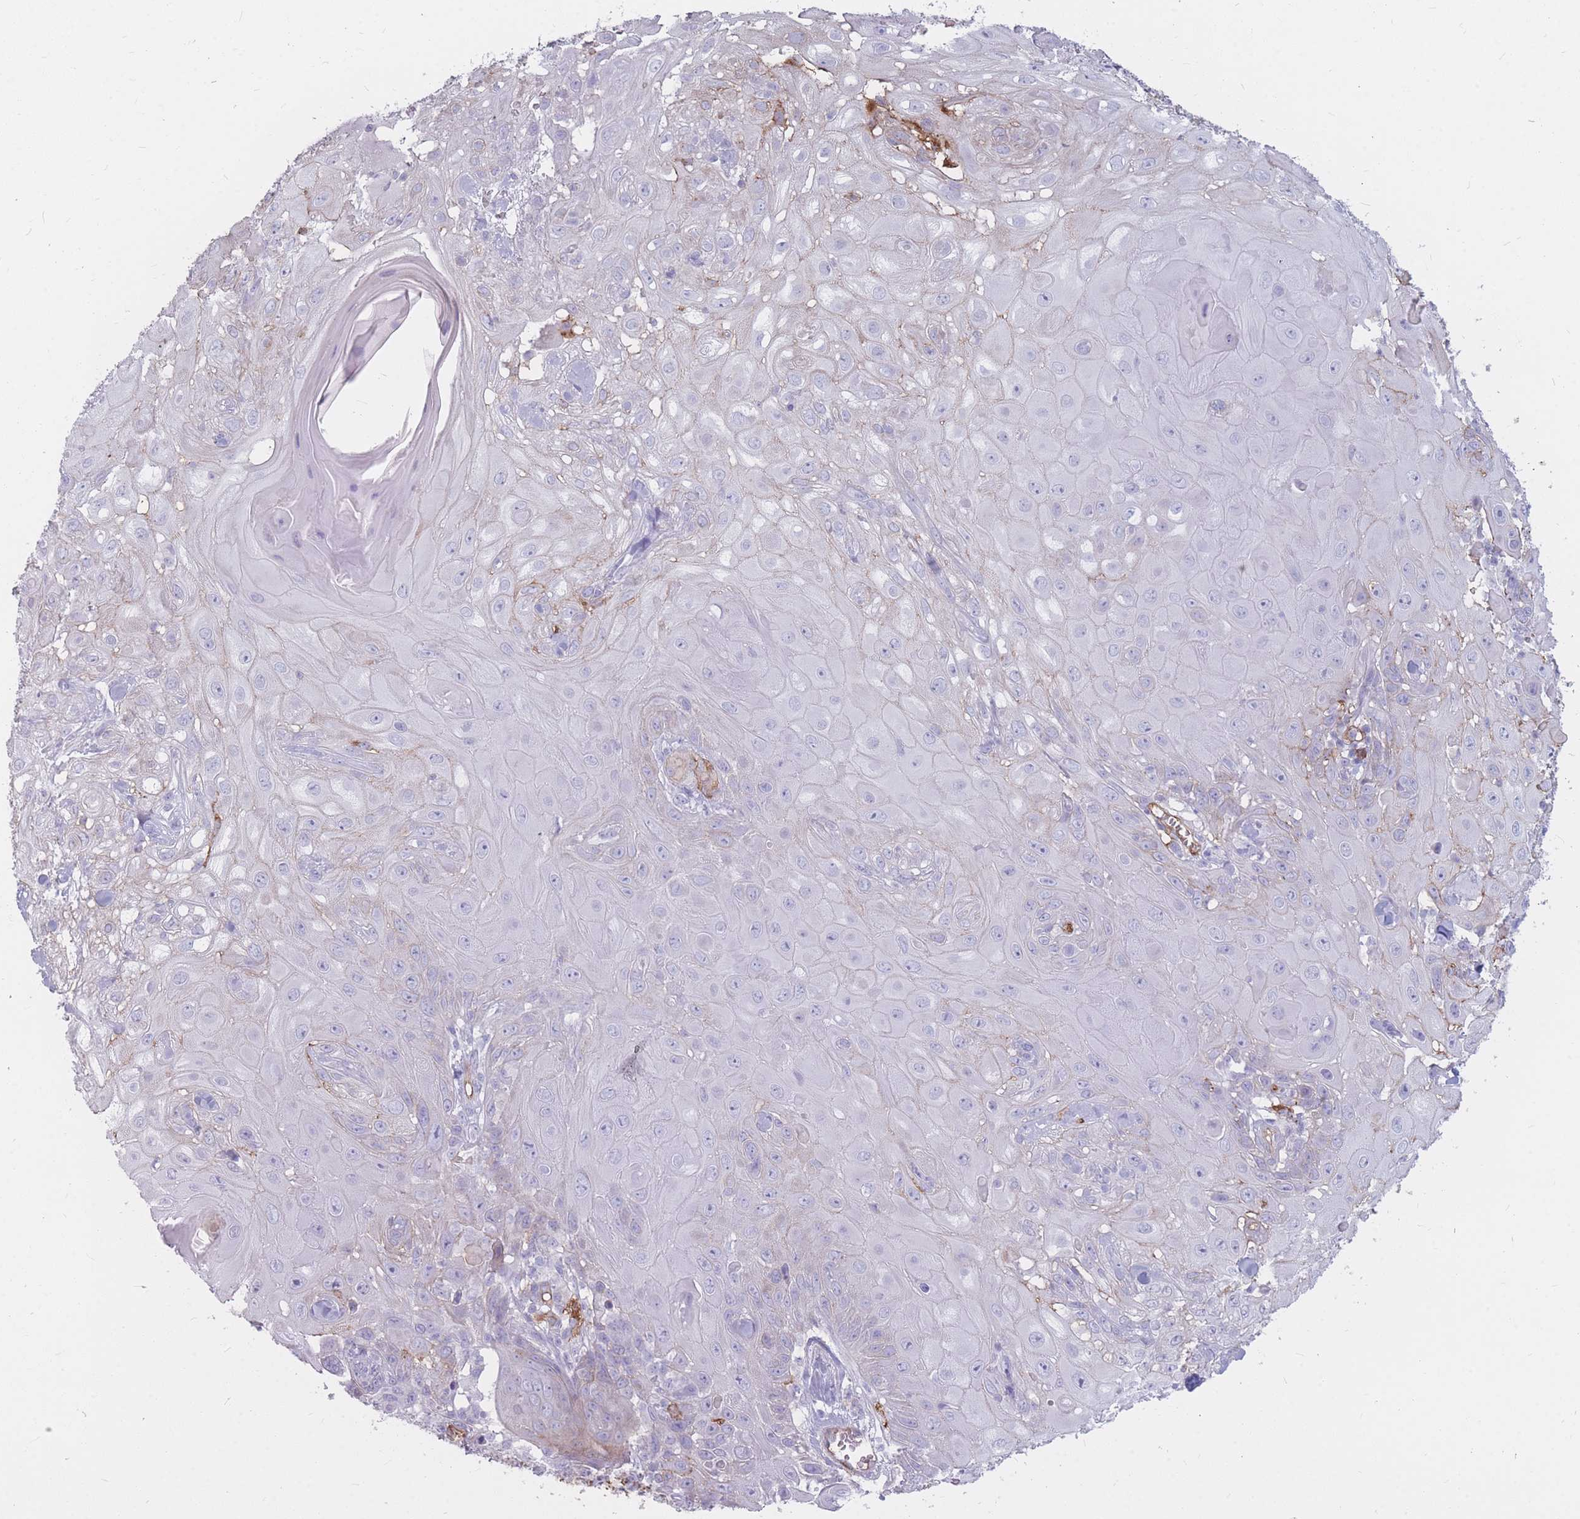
{"staining": {"intensity": "negative", "quantity": "none", "location": "none"}, "tissue": "skin cancer", "cell_type": "Tumor cells", "image_type": "cancer", "snomed": [{"axis": "morphology", "description": "Normal tissue, NOS"}, {"axis": "morphology", "description": "Squamous cell carcinoma, NOS"}, {"axis": "topography", "description": "Skin"}, {"axis": "topography", "description": "Cartilage tissue"}], "caption": "Protein analysis of skin cancer demonstrates no significant staining in tumor cells.", "gene": "GNA11", "patient": {"sex": "female", "age": 79}}